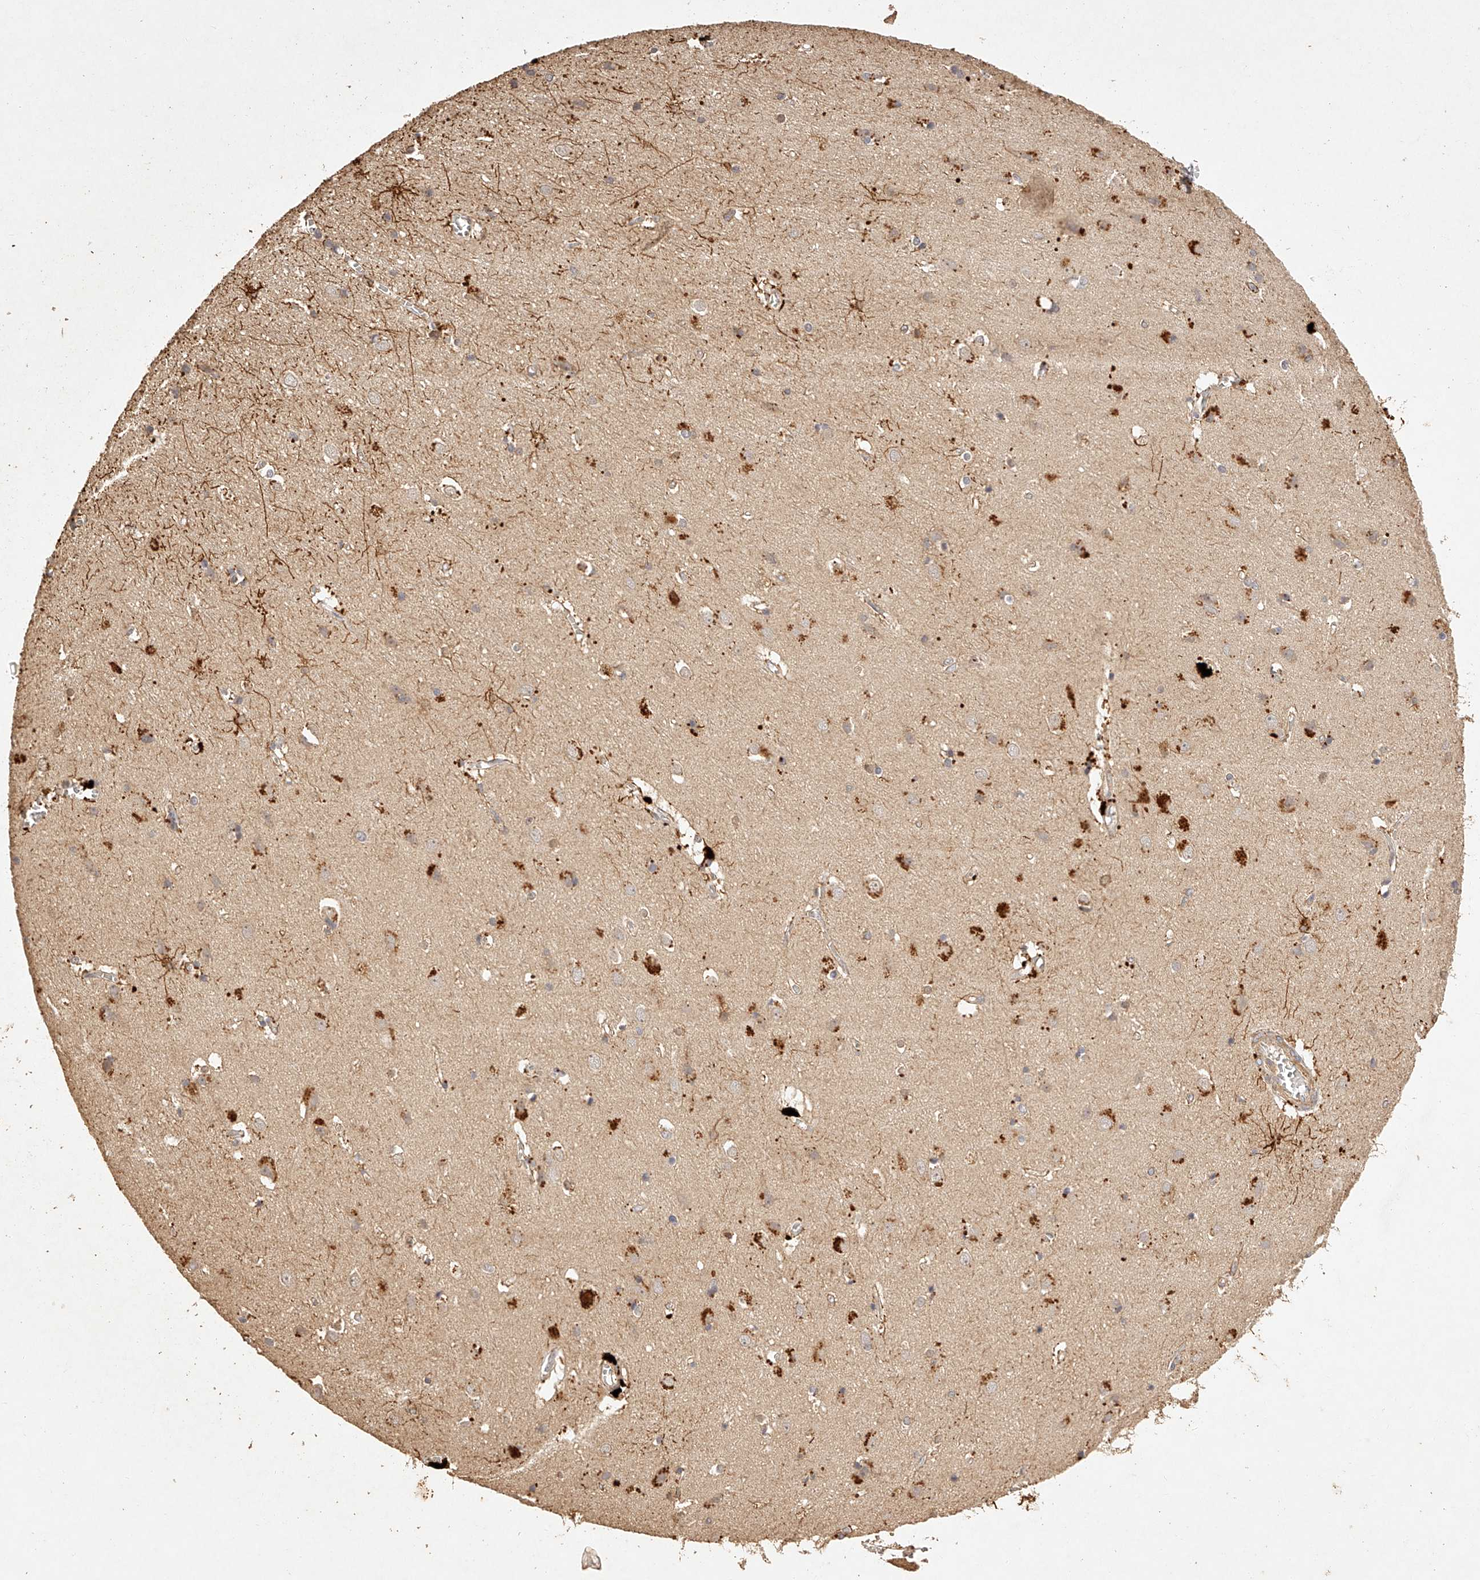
{"staining": {"intensity": "weak", "quantity": ">75%", "location": "cytoplasmic/membranous"}, "tissue": "cerebral cortex", "cell_type": "Endothelial cells", "image_type": "normal", "snomed": [{"axis": "morphology", "description": "Normal tissue, NOS"}, {"axis": "topography", "description": "Cerebral cortex"}], "caption": "Immunohistochemistry (DAB (3,3'-diaminobenzidine)) staining of benign human cerebral cortex exhibits weak cytoplasmic/membranous protein expression in approximately >75% of endothelial cells.", "gene": "NSMAF", "patient": {"sex": "male", "age": 54}}